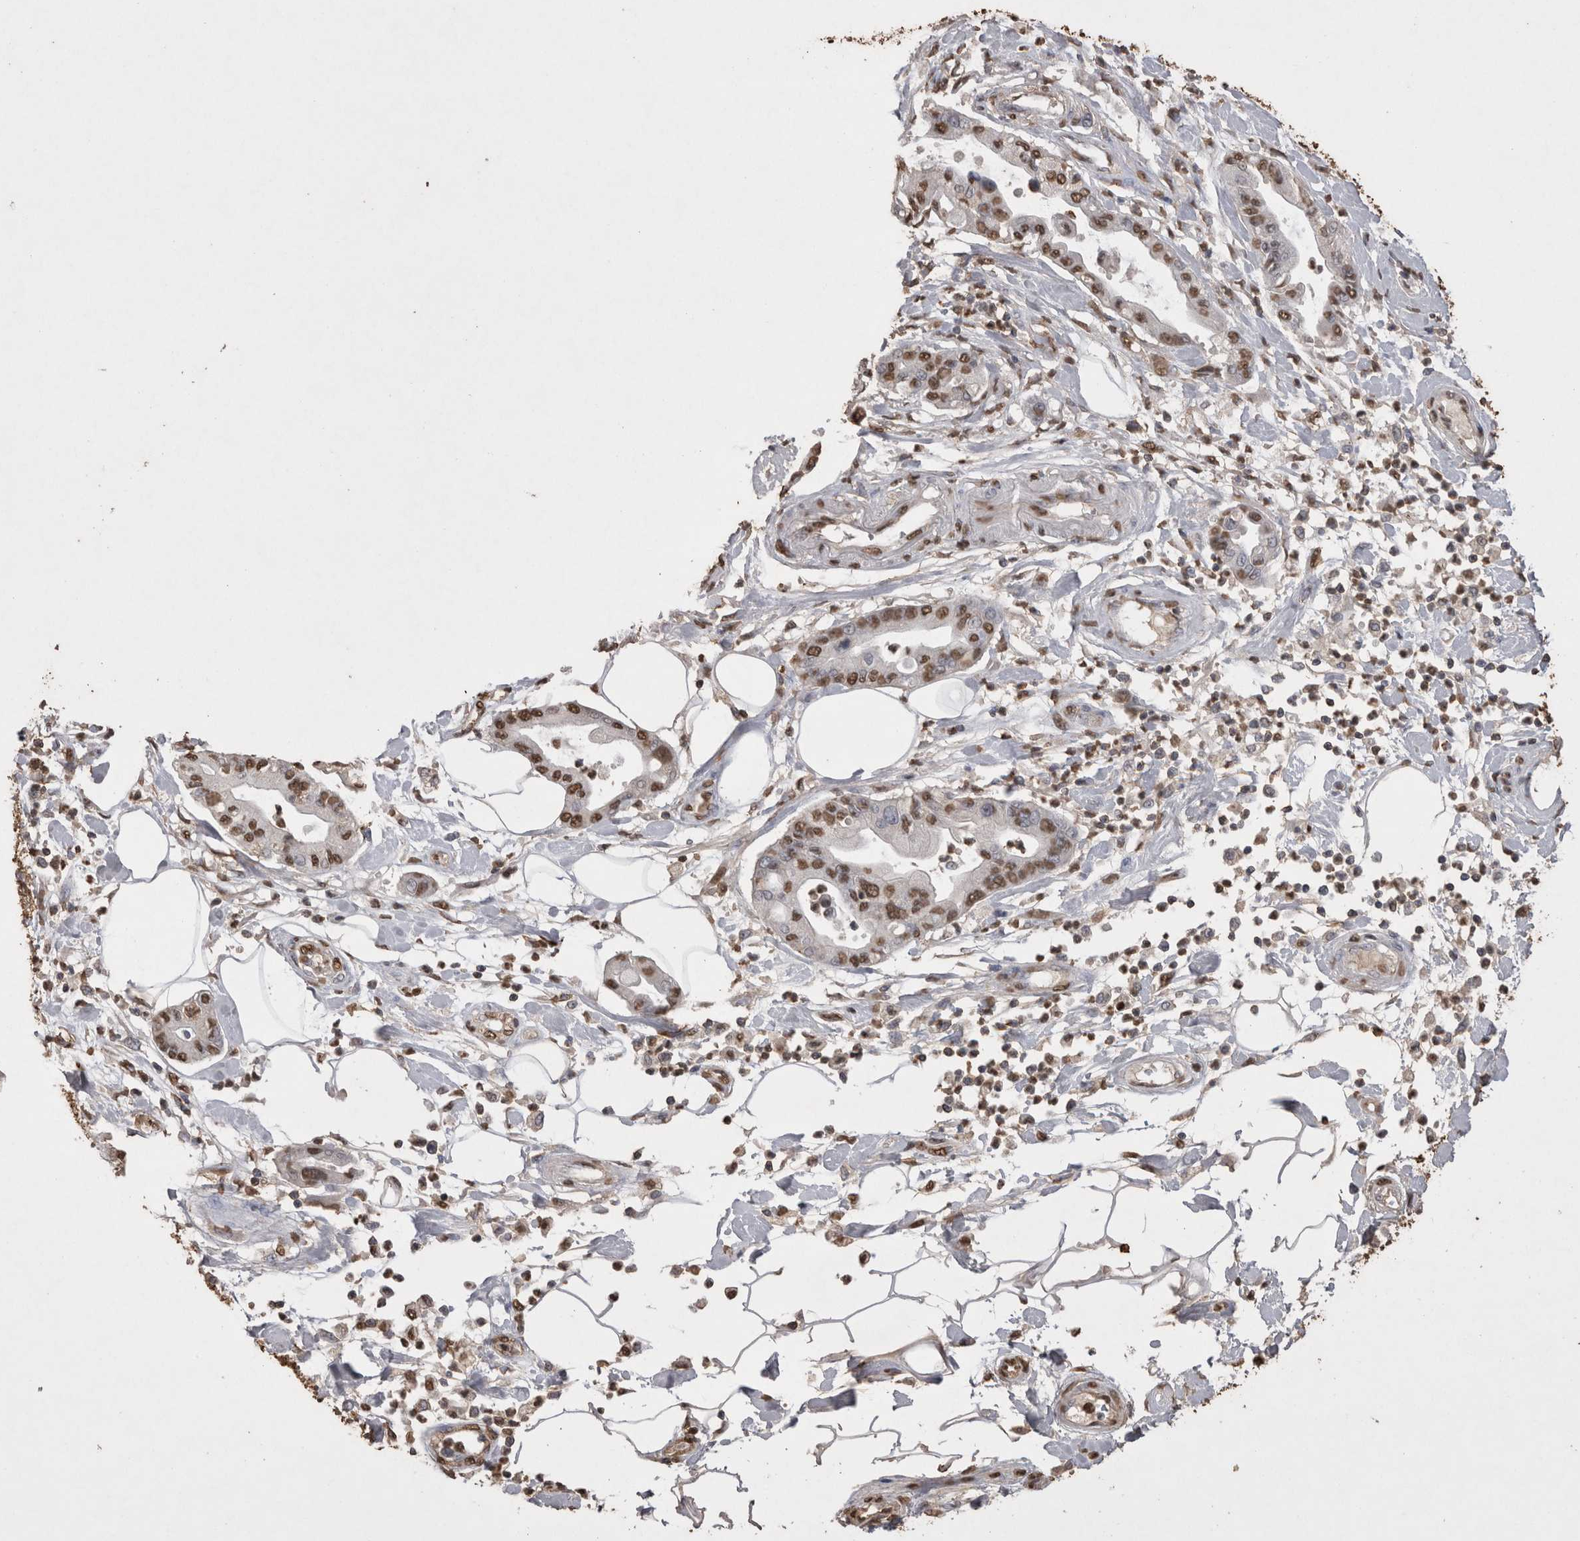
{"staining": {"intensity": "moderate", "quantity": ">75%", "location": "nuclear"}, "tissue": "pancreatic cancer", "cell_type": "Tumor cells", "image_type": "cancer", "snomed": [{"axis": "morphology", "description": "Adenocarcinoma, NOS"}, {"axis": "morphology", "description": "Adenocarcinoma, metastatic, NOS"}, {"axis": "topography", "description": "Lymph node"}, {"axis": "topography", "description": "Pancreas"}, {"axis": "topography", "description": "Duodenum"}], "caption": "This photomicrograph demonstrates immunohistochemistry (IHC) staining of pancreatic adenocarcinoma, with medium moderate nuclear staining in about >75% of tumor cells.", "gene": "POU5F1", "patient": {"sex": "female", "age": 64}}